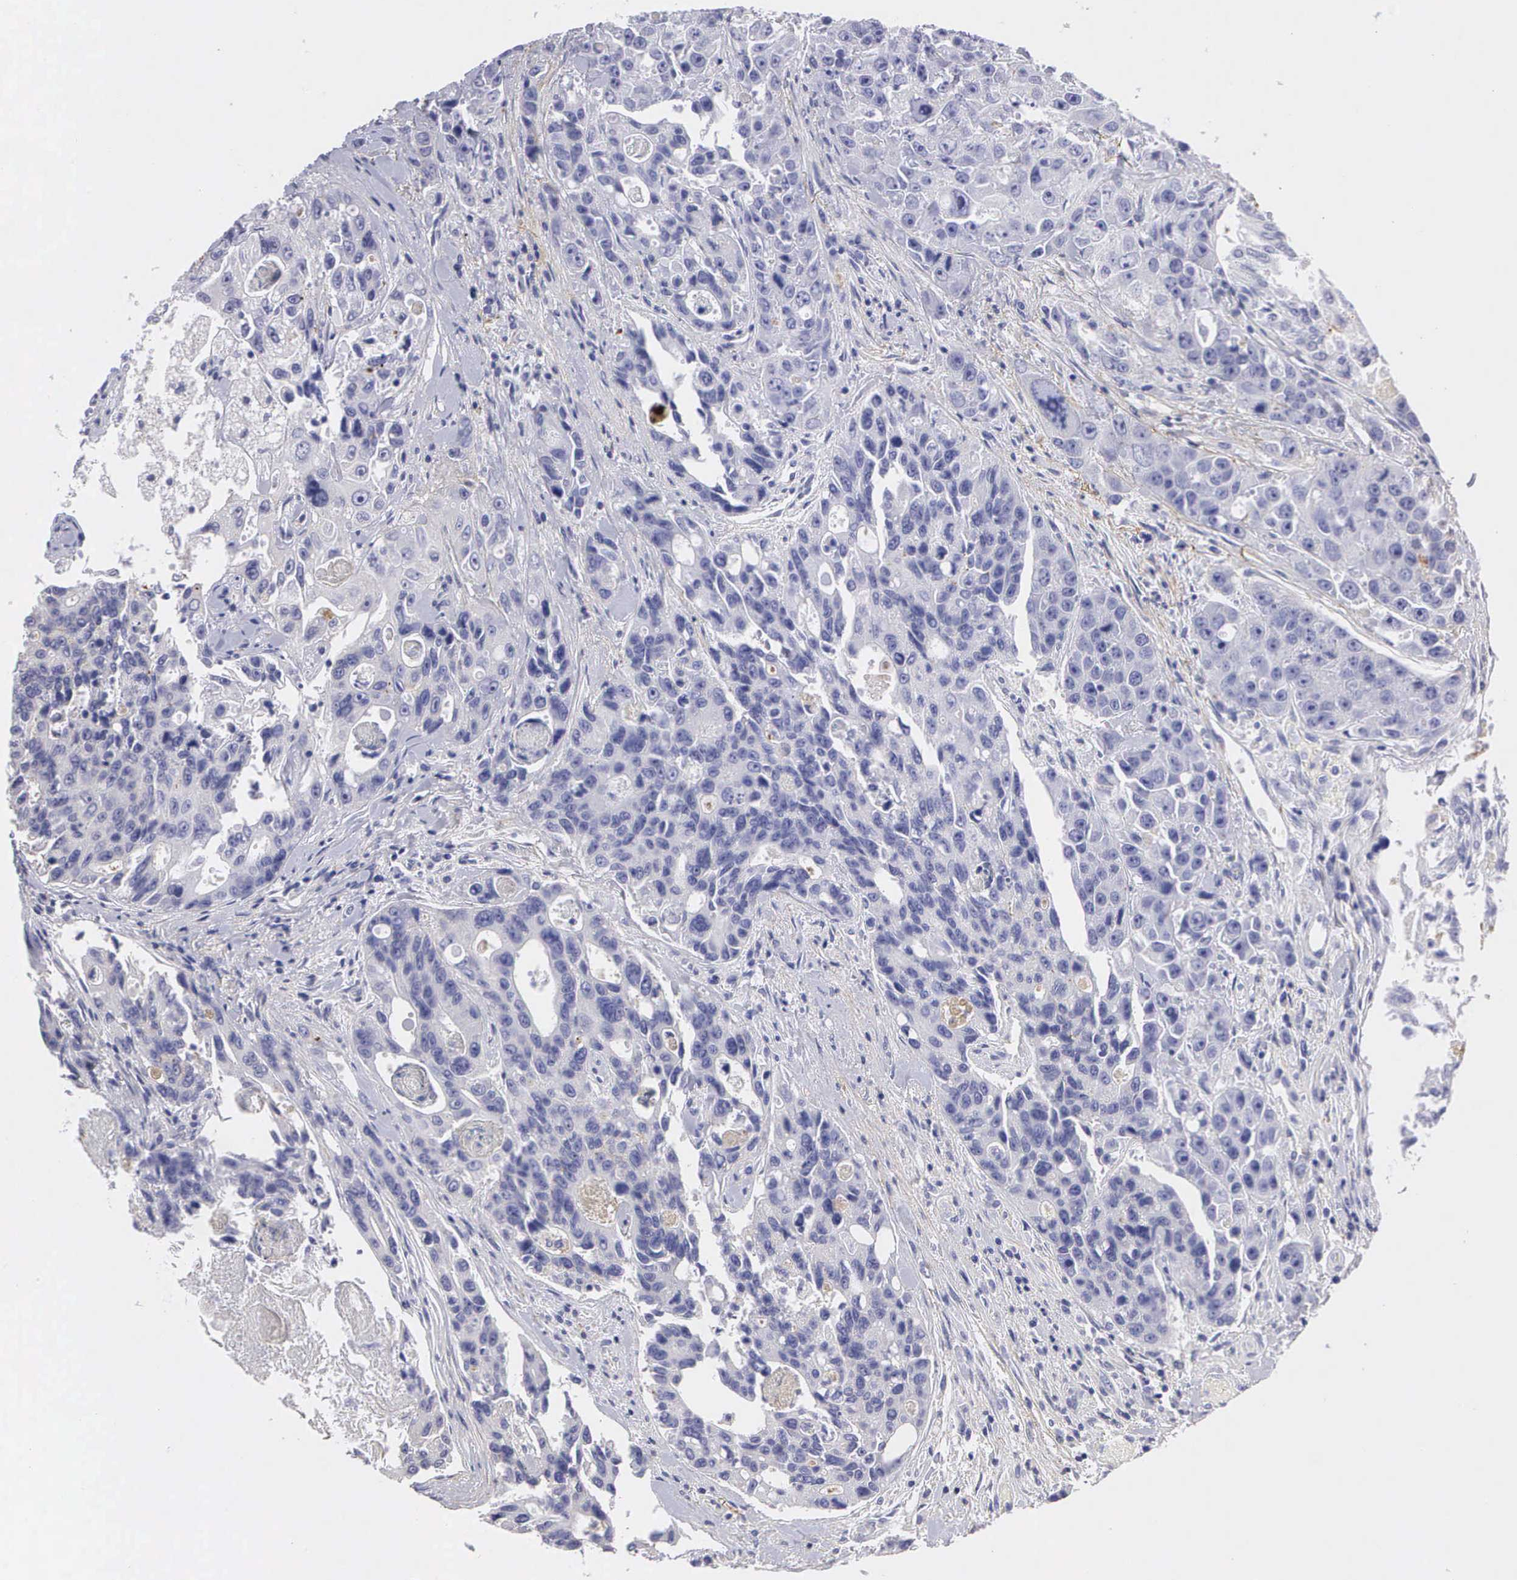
{"staining": {"intensity": "negative", "quantity": "none", "location": "none"}, "tissue": "colorectal cancer", "cell_type": "Tumor cells", "image_type": "cancer", "snomed": [{"axis": "morphology", "description": "Adenocarcinoma, NOS"}, {"axis": "topography", "description": "Colon"}], "caption": "The IHC image has no significant staining in tumor cells of colorectal cancer (adenocarcinoma) tissue.", "gene": "CLU", "patient": {"sex": "female", "age": 86}}